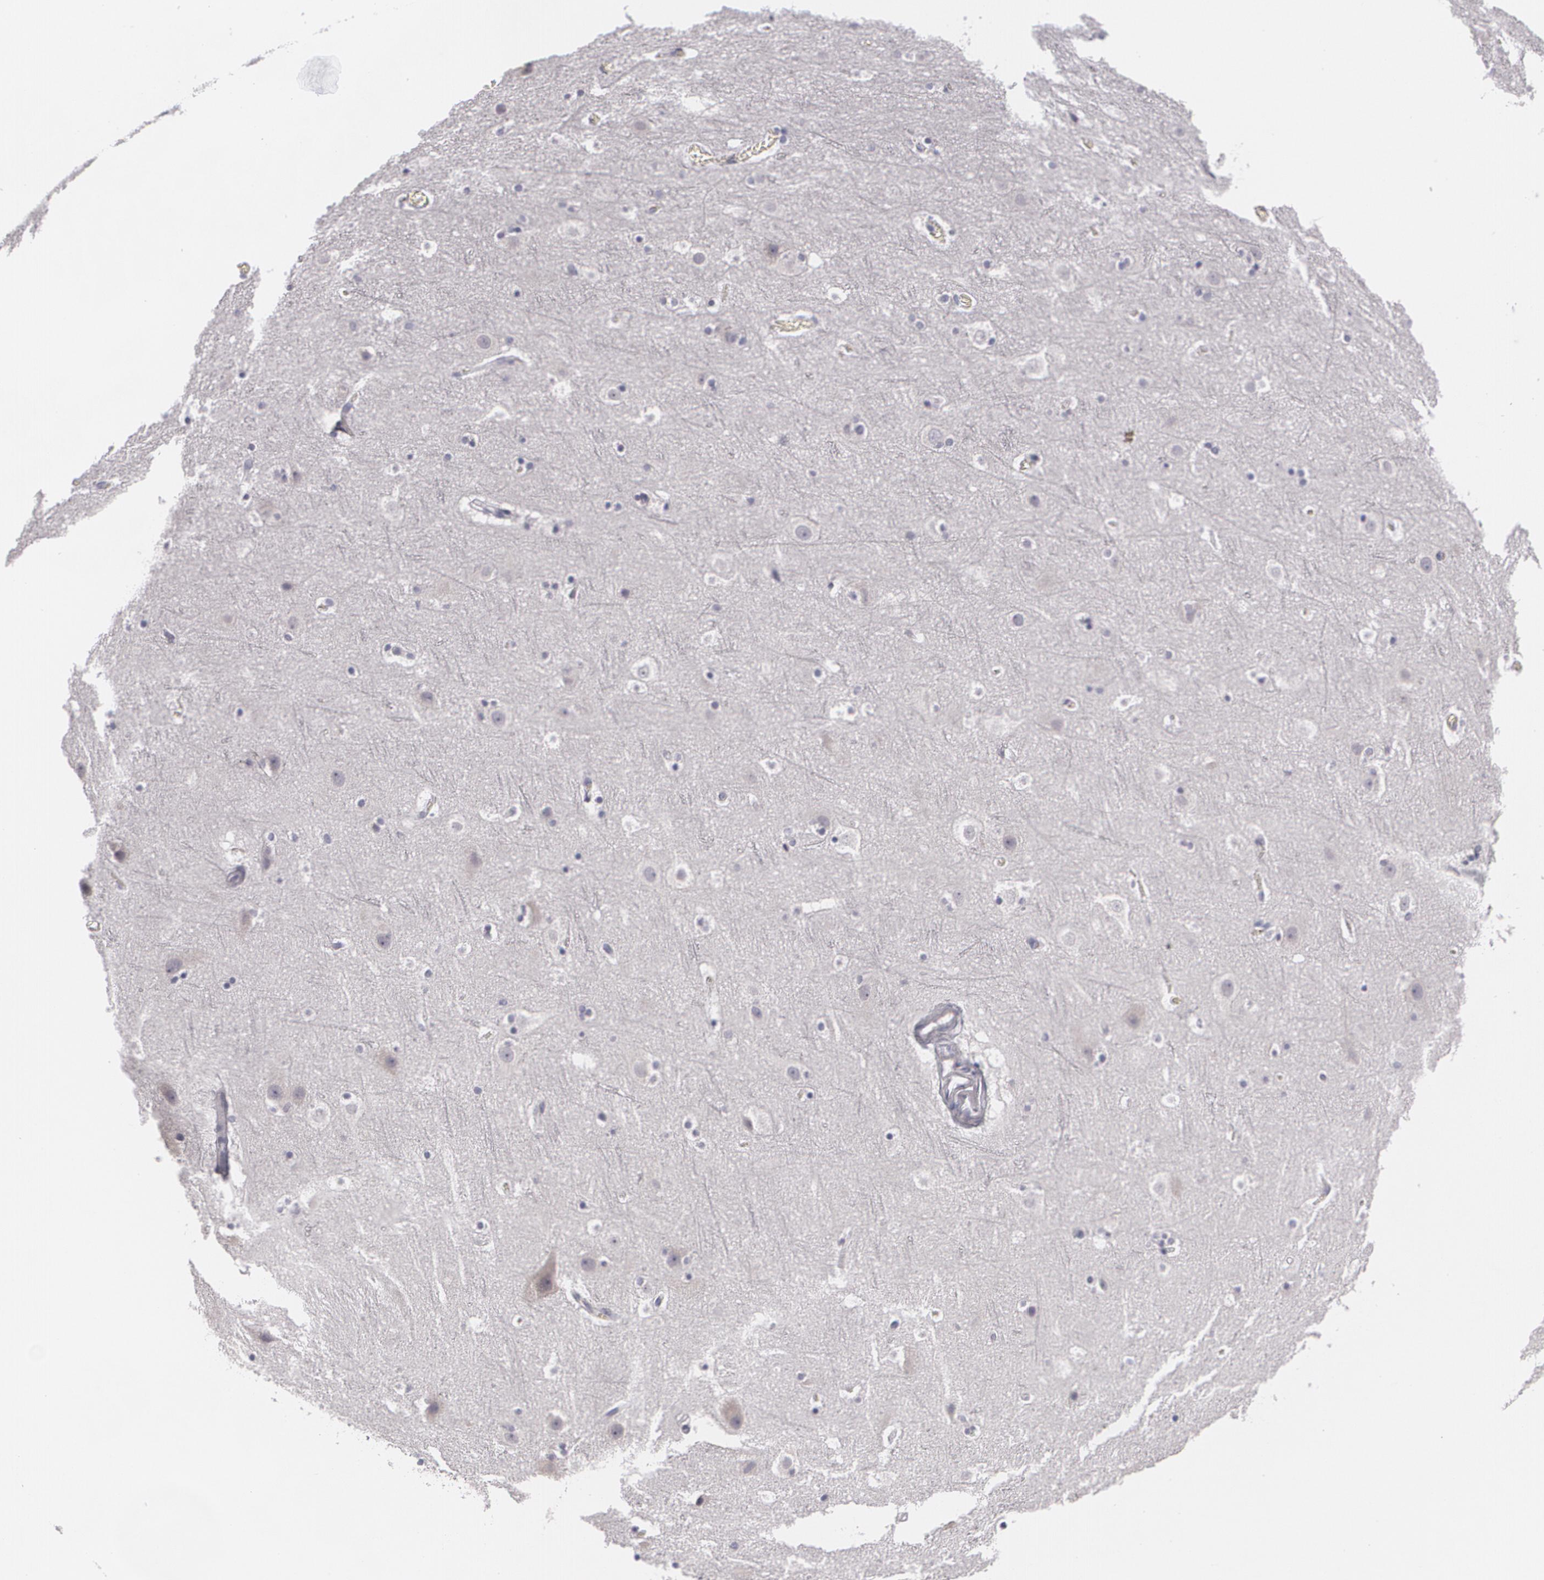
{"staining": {"intensity": "negative", "quantity": "none", "location": "none"}, "tissue": "cerebral cortex", "cell_type": "Endothelial cells", "image_type": "normal", "snomed": [{"axis": "morphology", "description": "Normal tissue, NOS"}, {"axis": "topography", "description": "Cerebral cortex"}], "caption": "This is a photomicrograph of immunohistochemistry (IHC) staining of normal cerebral cortex, which shows no positivity in endothelial cells.", "gene": "MBNL3", "patient": {"sex": "male", "age": 45}}